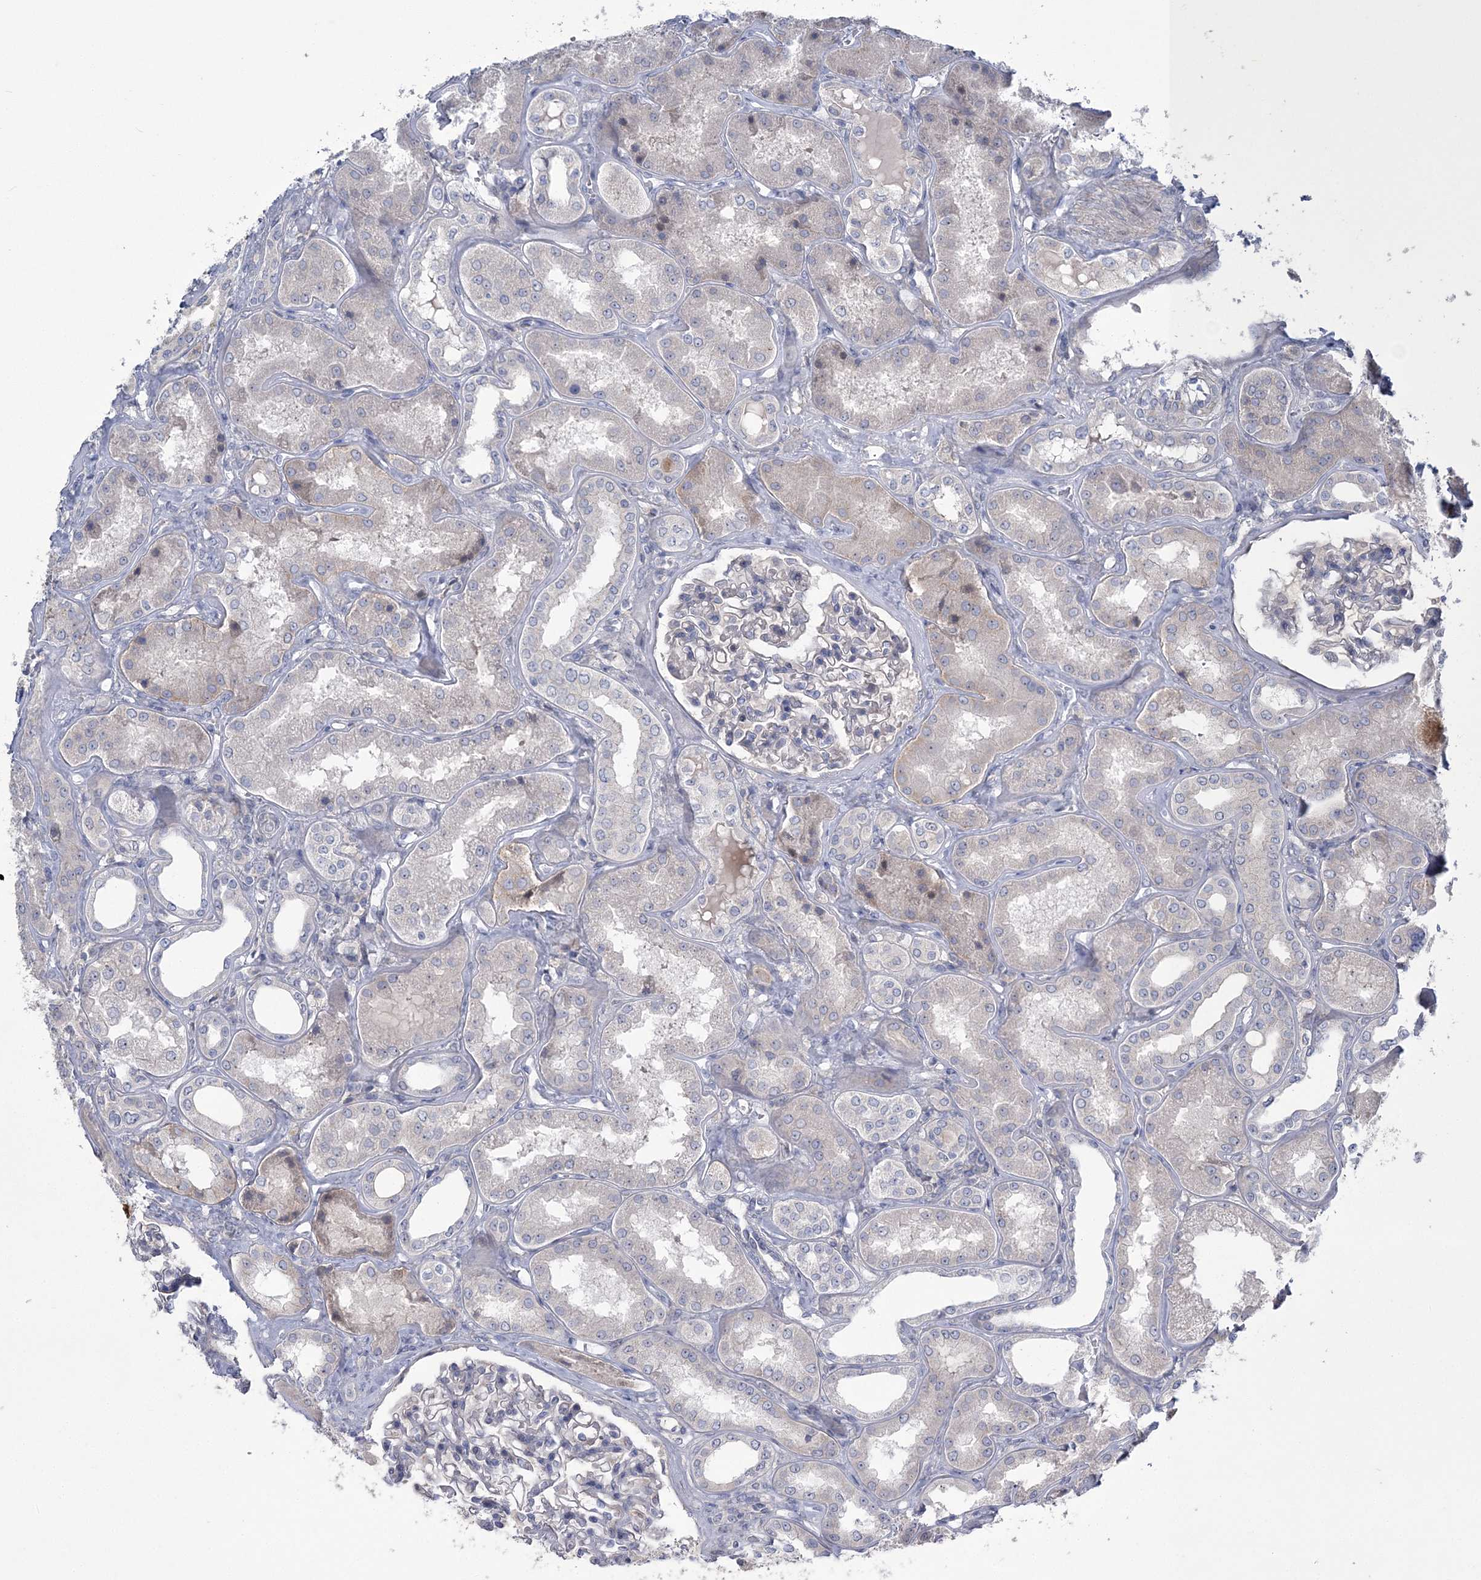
{"staining": {"intensity": "negative", "quantity": "none", "location": "none"}, "tissue": "kidney", "cell_type": "Cells in glomeruli", "image_type": "normal", "snomed": [{"axis": "morphology", "description": "Normal tissue, NOS"}, {"axis": "topography", "description": "Kidney"}], "caption": "The immunohistochemistry image has no significant expression in cells in glomeruli of kidney.", "gene": "WBP1L", "patient": {"sex": "female", "age": 56}}